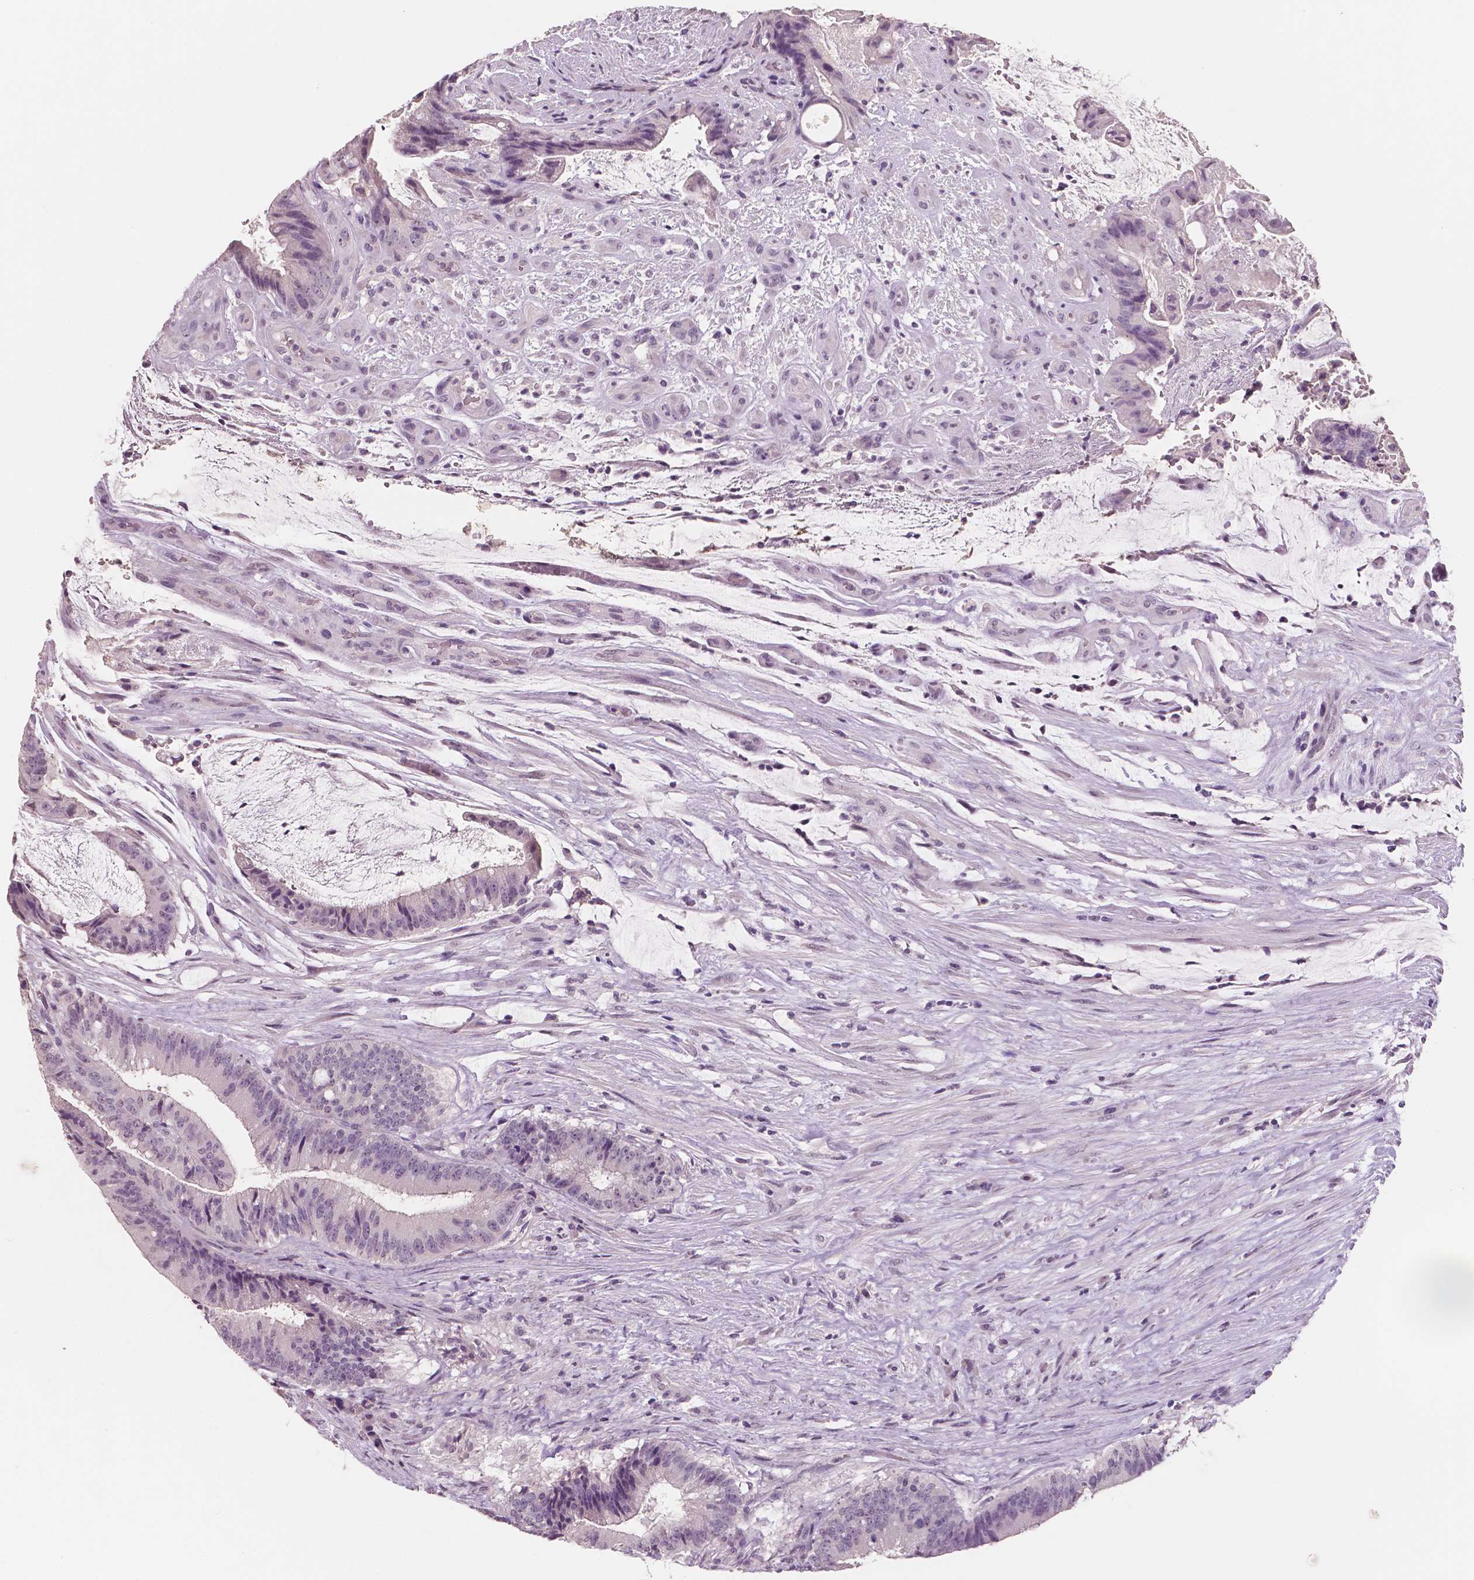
{"staining": {"intensity": "negative", "quantity": "none", "location": "none"}, "tissue": "colorectal cancer", "cell_type": "Tumor cells", "image_type": "cancer", "snomed": [{"axis": "morphology", "description": "Adenocarcinoma, NOS"}, {"axis": "topography", "description": "Colon"}], "caption": "Colorectal adenocarcinoma stained for a protein using immunohistochemistry (IHC) shows no positivity tumor cells.", "gene": "NECAB1", "patient": {"sex": "female", "age": 43}}